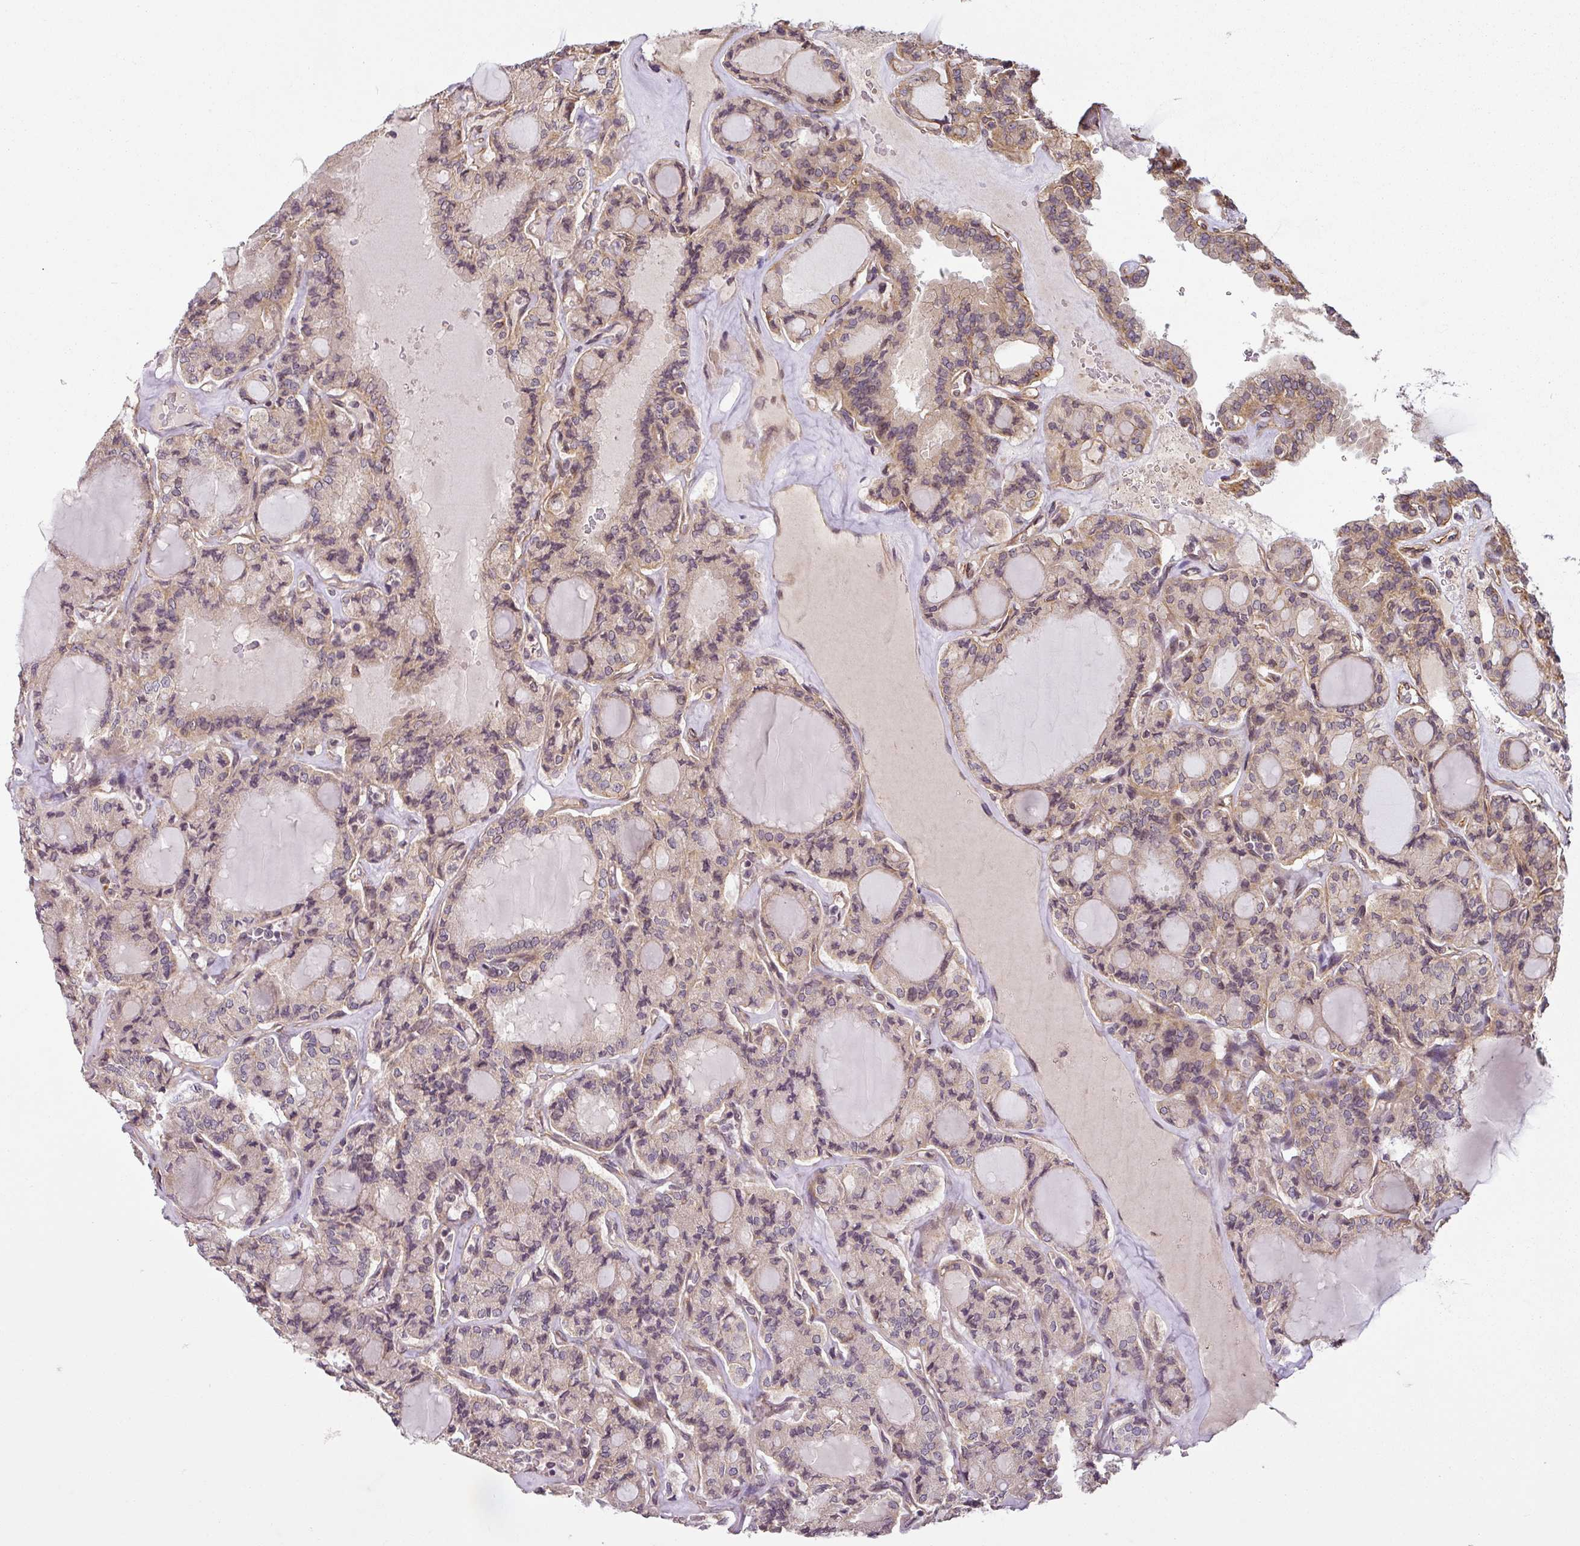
{"staining": {"intensity": "weak", "quantity": ">75%", "location": "cytoplasmic/membranous,nuclear"}, "tissue": "thyroid cancer", "cell_type": "Tumor cells", "image_type": "cancer", "snomed": [{"axis": "morphology", "description": "Papillary adenocarcinoma, NOS"}, {"axis": "topography", "description": "Thyroid gland"}], "caption": "Immunohistochemical staining of thyroid cancer demonstrates low levels of weak cytoplasmic/membranous and nuclear protein expression in approximately >75% of tumor cells.", "gene": "DIMT1", "patient": {"sex": "male", "age": 87}}